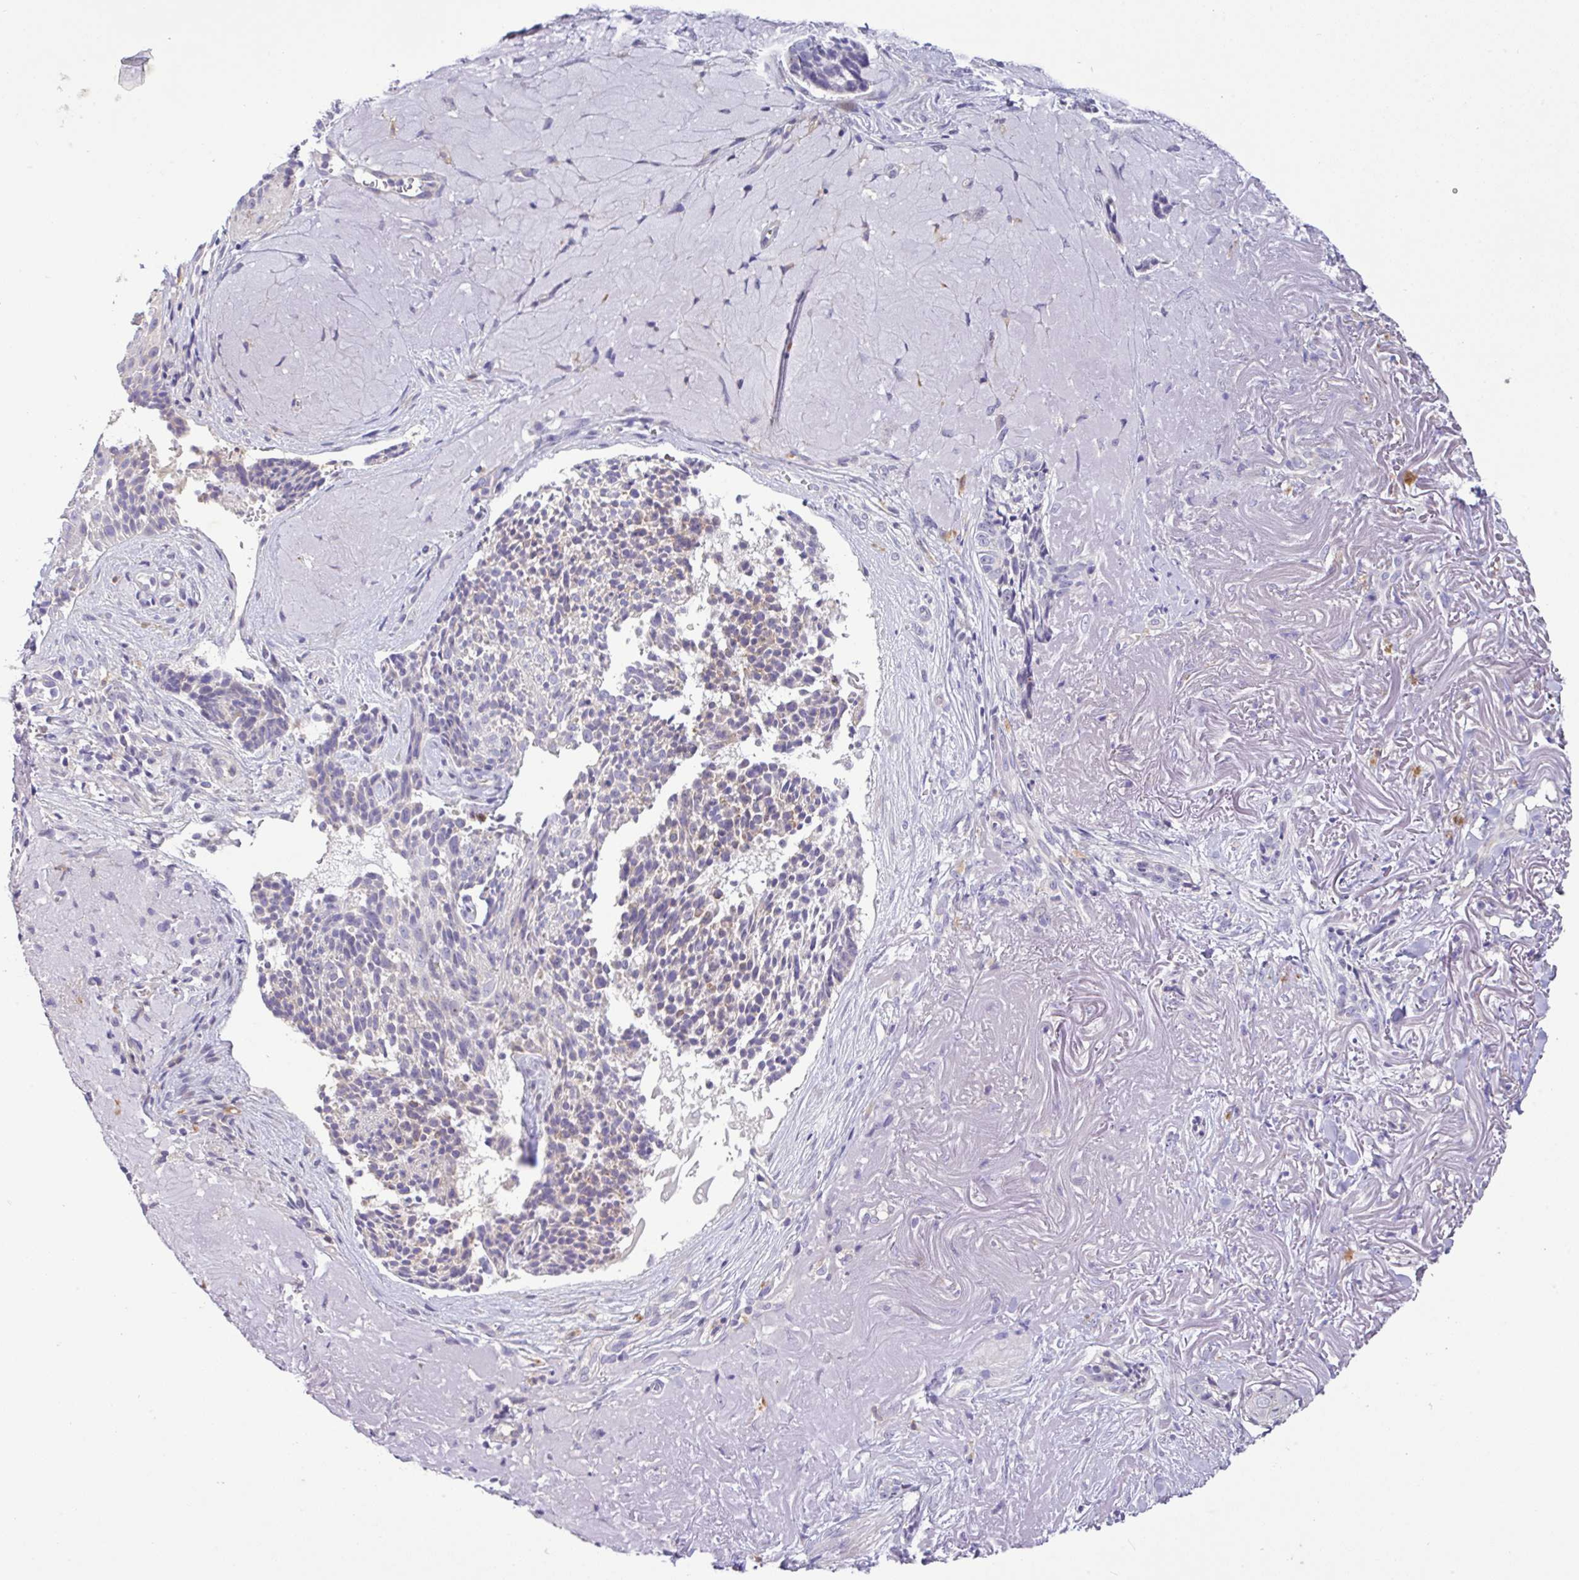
{"staining": {"intensity": "weak", "quantity": "<25%", "location": "cytoplasmic/membranous"}, "tissue": "skin cancer", "cell_type": "Tumor cells", "image_type": "cancer", "snomed": [{"axis": "morphology", "description": "Basal cell carcinoma"}, {"axis": "topography", "description": "Skin"}, {"axis": "topography", "description": "Skin of face"}], "caption": "The IHC micrograph has no significant expression in tumor cells of skin basal cell carcinoma tissue.", "gene": "EPN3", "patient": {"sex": "female", "age": 95}}